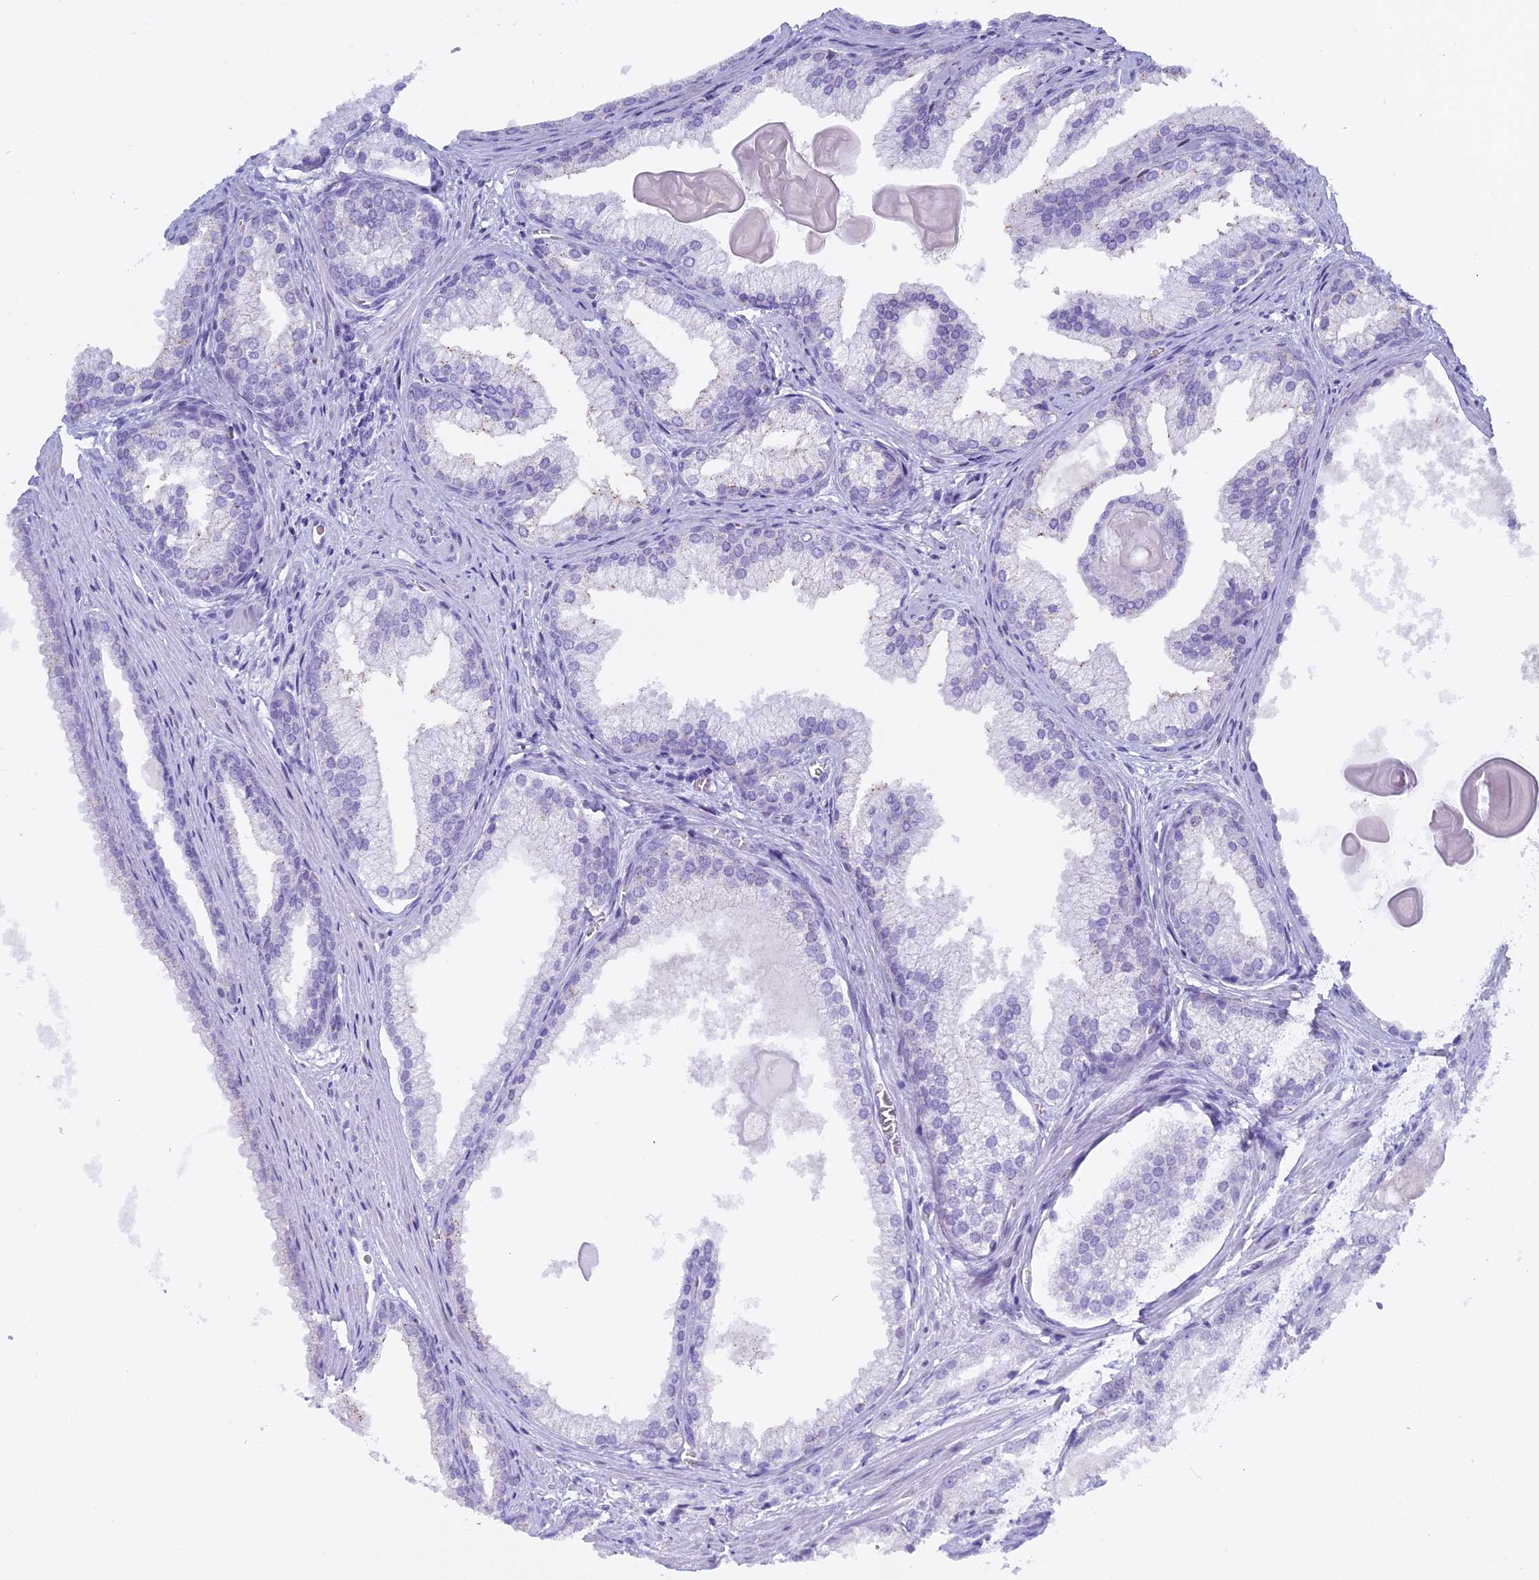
{"staining": {"intensity": "negative", "quantity": "none", "location": "none"}, "tissue": "prostate cancer", "cell_type": "Tumor cells", "image_type": "cancer", "snomed": [{"axis": "morphology", "description": "Adenocarcinoma, Low grade"}, {"axis": "topography", "description": "Prostate"}], "caption": "Prostate cancer (adenocarcinoma (low-grade)) stained for a protein using immunohistochemistry (IHC) displays no expression tumor cells.", "gene": "KCTD21", "patient": {"sex": "male", "age": 54}}